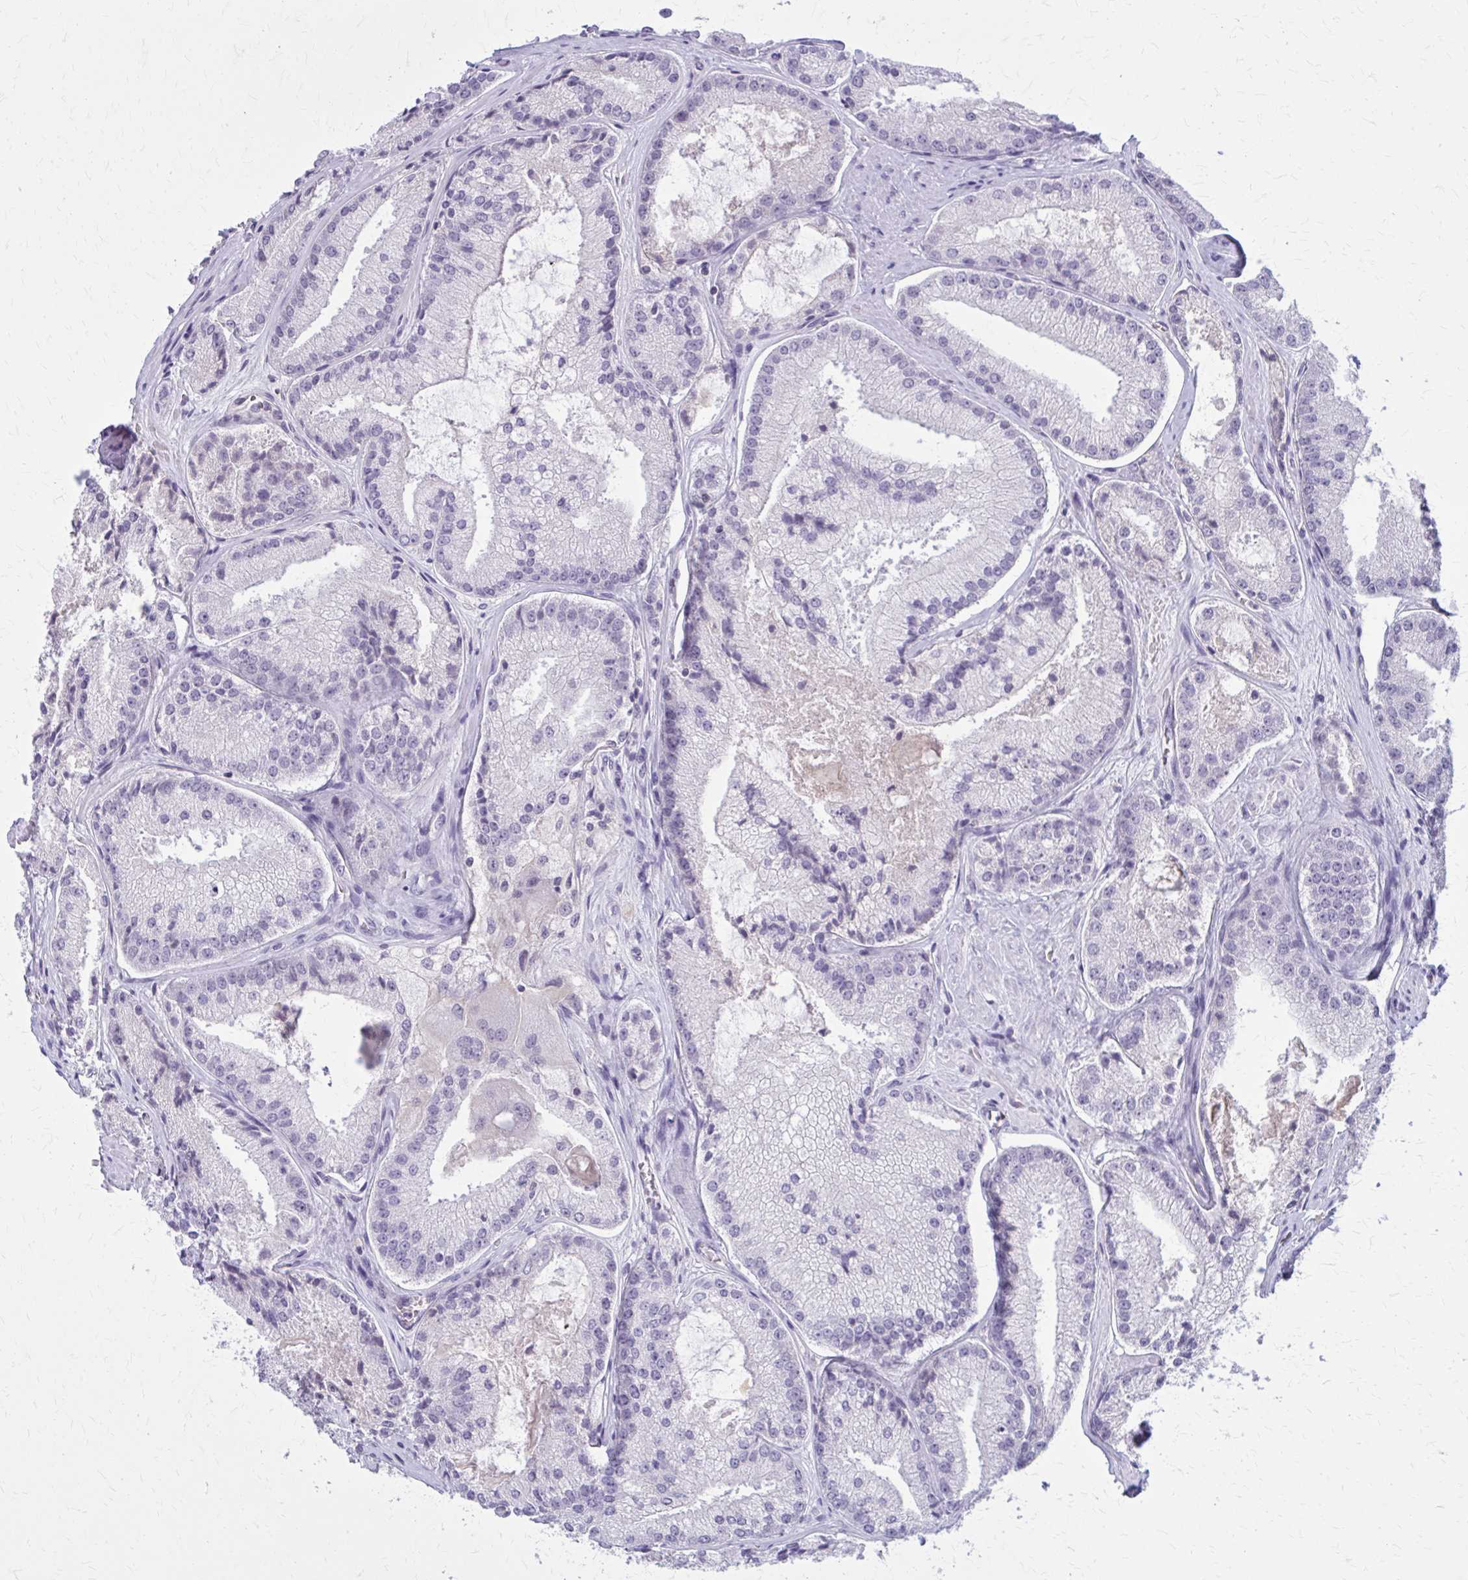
{"staining": {"intensity": "negative", "quantity": "none", "location": "none"}, "tissue": "prostate cancer", "cell_type": "Tumor cells", "image_type": "cancer", "snomed": [{"axis": "morphology", "description": "Adenocarcinoma, High grade"}, {"axis": "topography", "description": "Prostate"}], "caption": "This is an immunohistochemistry (IHC) histopathology image of human prostate cancer (high-grade adenocarcinoma). There is no expression in tumor cells.", "gene": "OR4A47", "patient": {"sex": "male", "age": 73}}